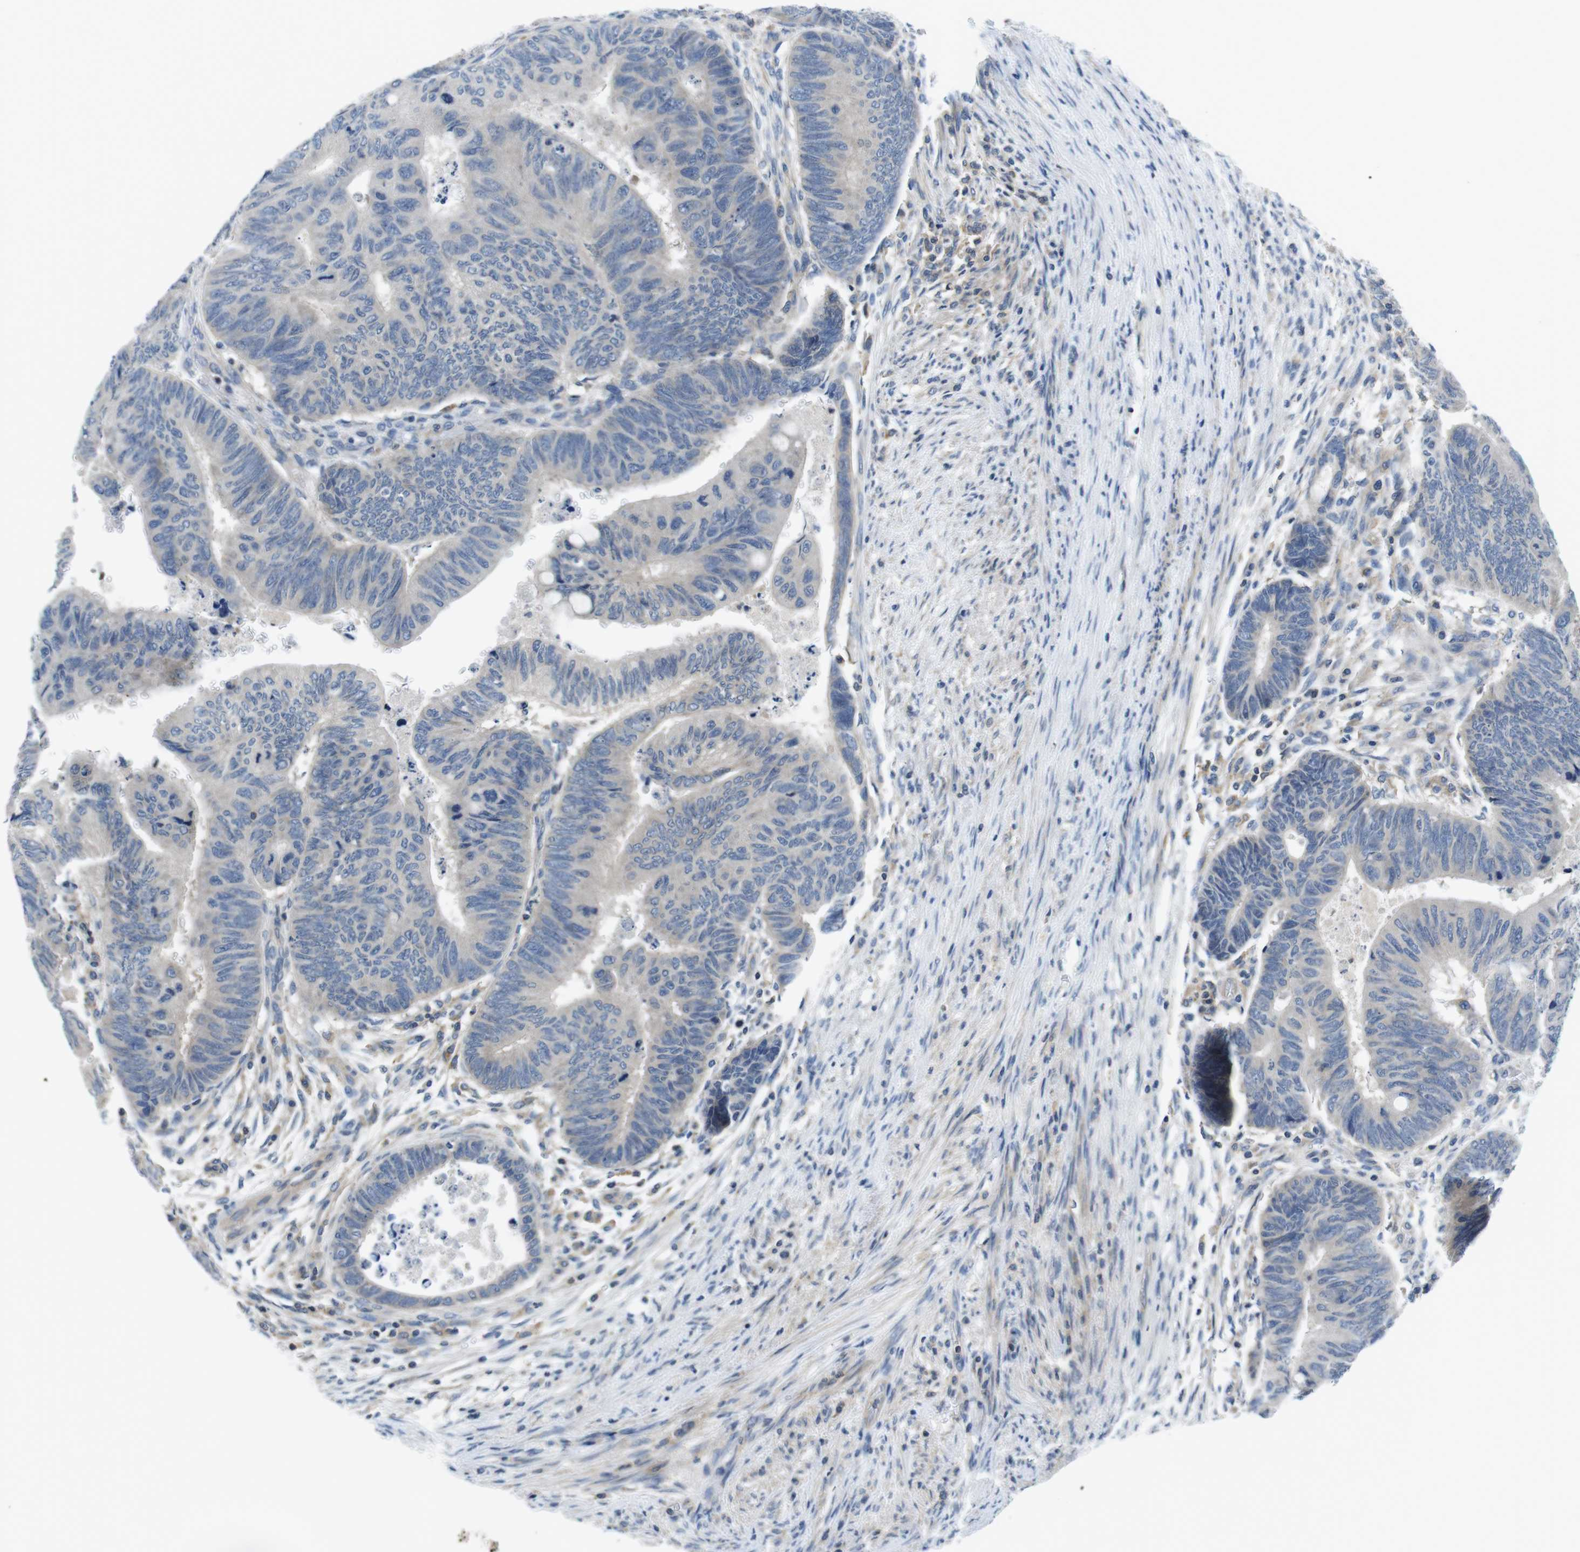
{"staining": {"intensity": "negative", "quantity": "none", "location": "none"}, "tissue": "colorectal cancer", "cell_type": "Tumor cells", "image_type": "cancer", "snomed": [{"axis": "morphology", "description": "Normal tissue, NOS"}, {"axis": "morphology", "description": "Adenocarcinoma, NOS"}, {"axis": "topography", "description": "Rectum"}, {"axis": "topography", "description": "Peripheral nerve tissue"}], "caption": "There is no significant staining in tumor cells of colorectal cancer.", "gene": "PIK3CD", "patient": {"sex": "male", "age": 92}}